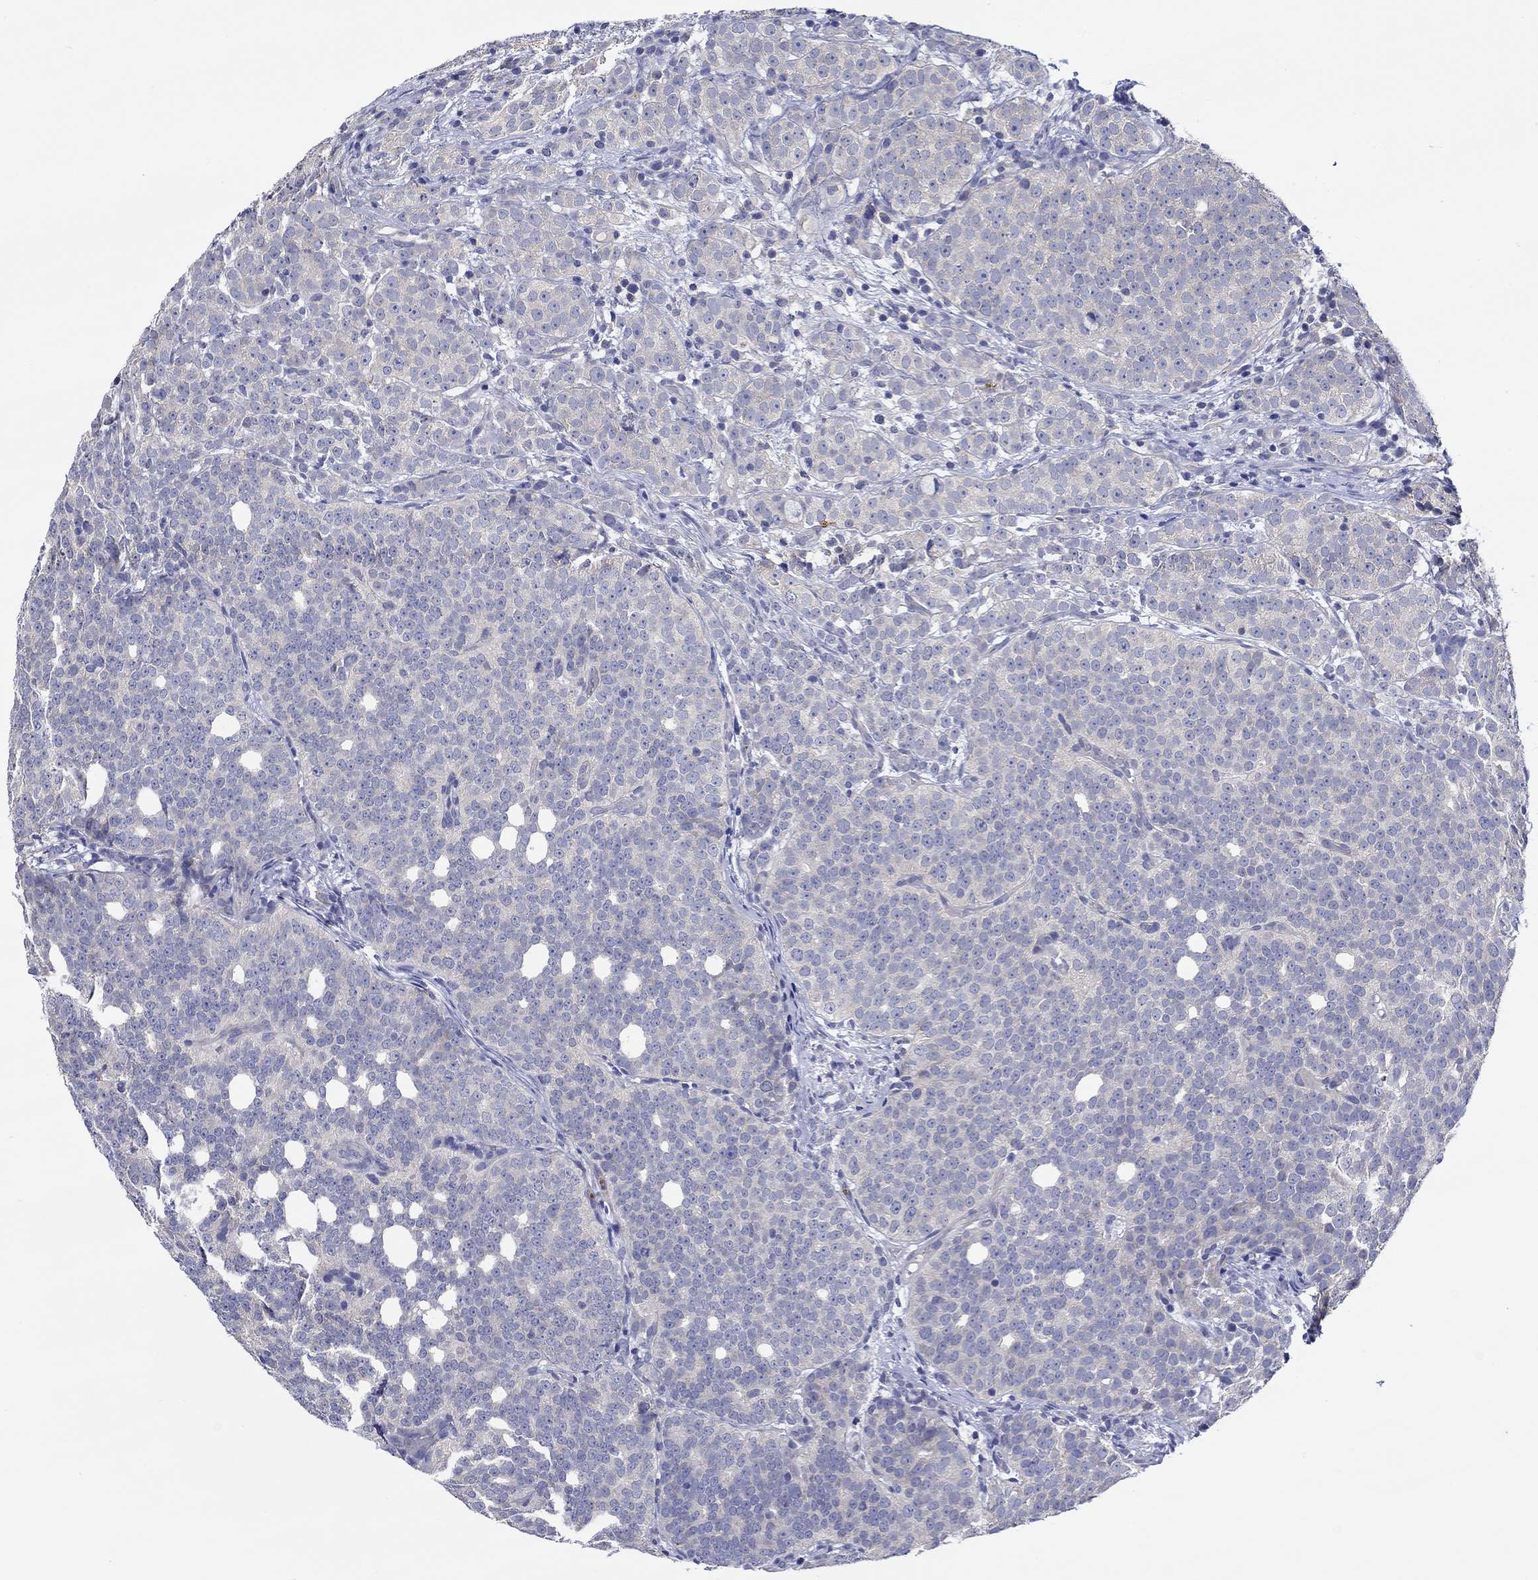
{"staining": {"intensity": "negative", "quantity": "none", "location": "none"}, "tissue": "prostate cancer", "cell_type": "Tumor cells", "image_type": "cancer", "snomed": [{"axis": "morphology", "description": "Adenocarcinoma, High grade"}, {"axis": "topography", "description": "Prostate"}], "caption": "Adenocarcinoma (high-grade) (prostate) was stained to show a protein in brown. There is no significant expression in tumor cells.", "gene": "CHIT1", "patient": {"sex": "male", "age": 53}}